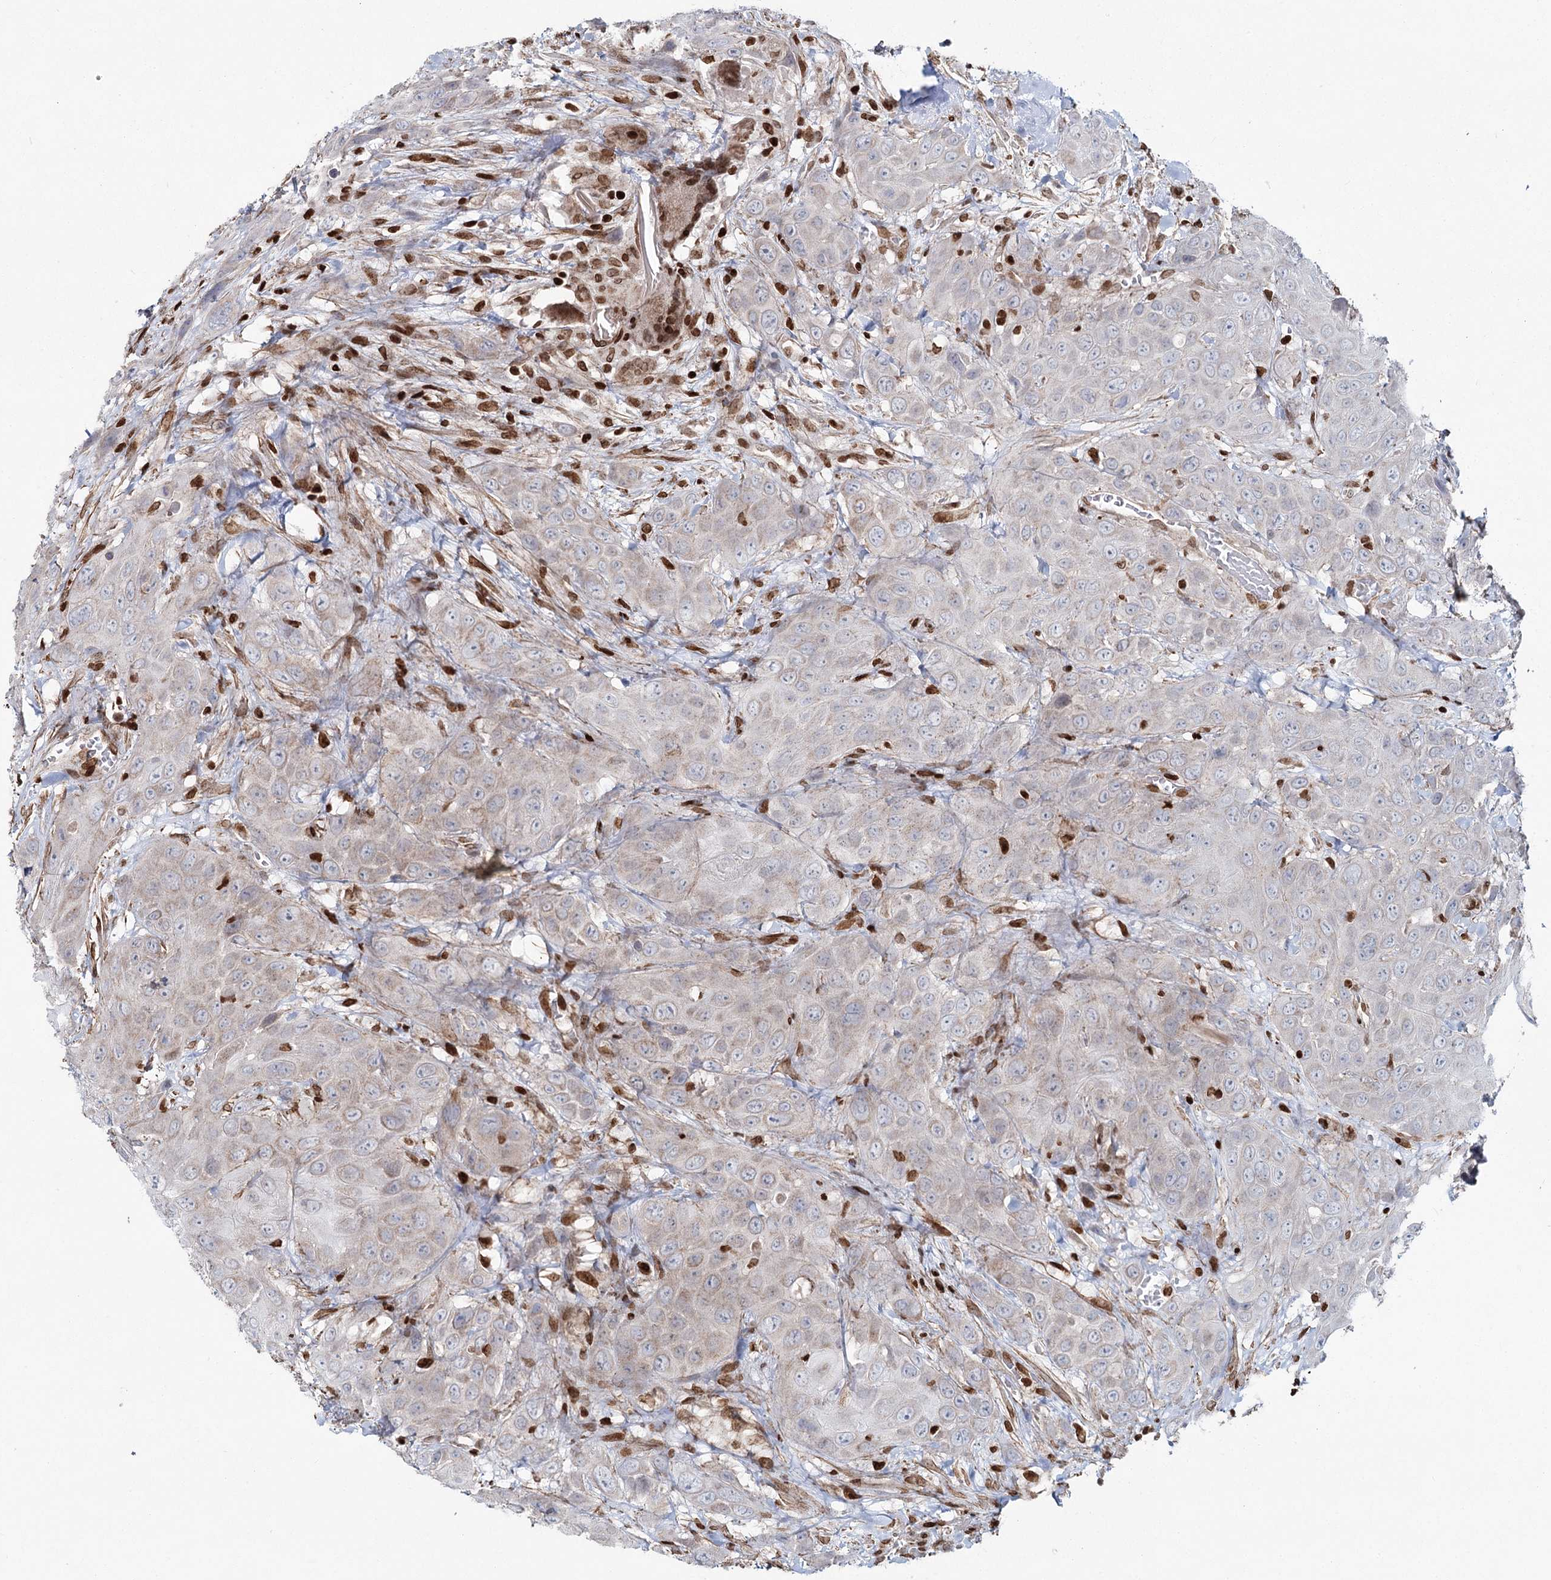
{"staining": {"intensity": "weak", "quantity": "25%-75%", "location": "cytoplasmic/membranous"}, "tissue": "head and neck cancer", "cell_type": "Tumor cells", "image_type": "cancer", "snomed": [{"axis": "morphology", "description": "Squamous cell carcinoma, NOS"}, {"axis": "topography", "description": "Head-Neck"}], "caption": "Tumor cells show weak cytoplasmic/membranous staining in approximately 25%-75% of cells in squamous cell carcinoma (head and neck).", "gene": "PDHX", "patient": {"sex": "male", "age": 81}}